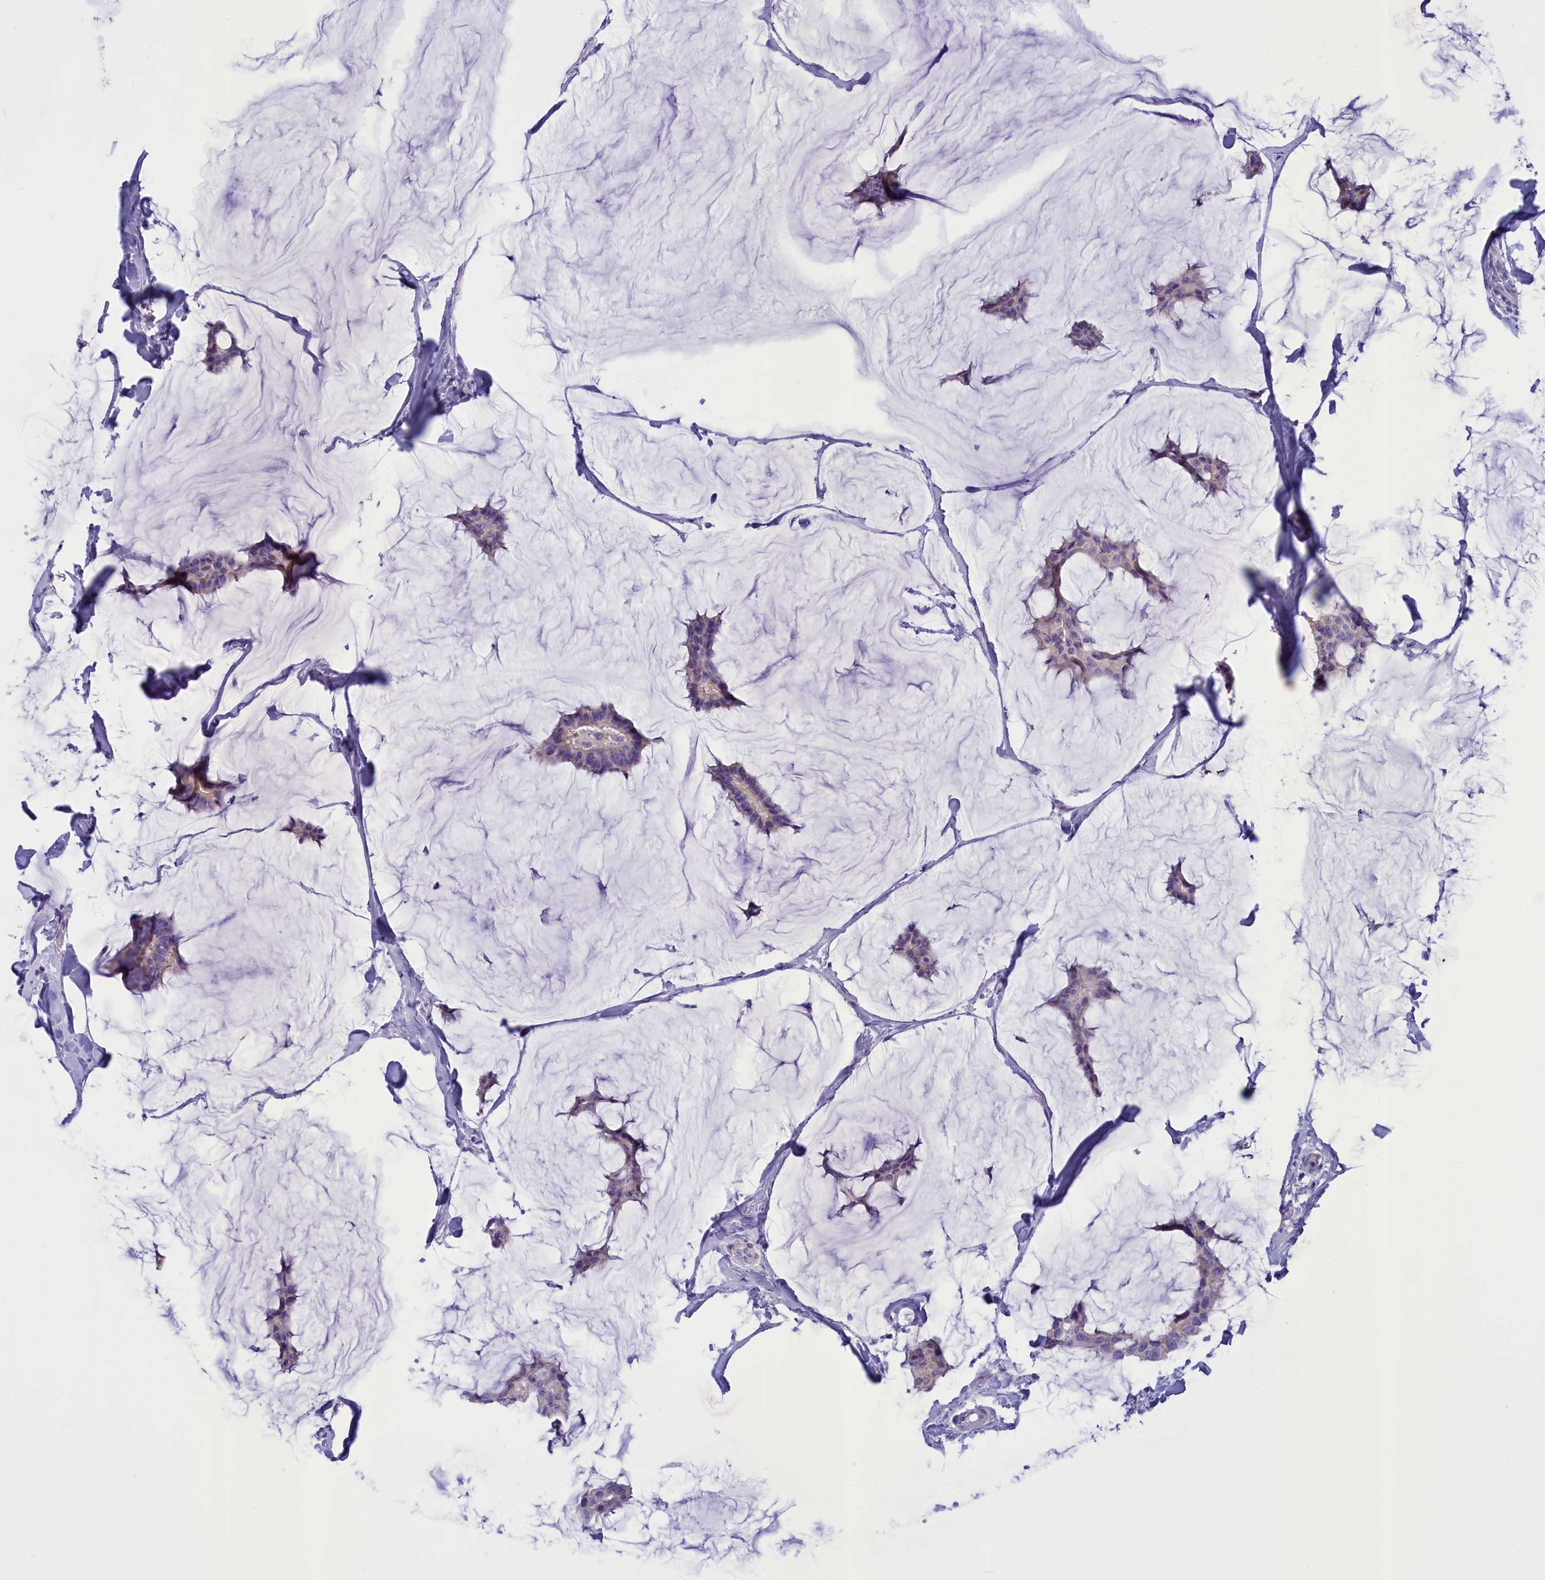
{"staining": {"intensity": "negative", "quantity": "none", "location": "none"}, "tissue": "breast cancer", "cell_type": "Tumor cells", "image_type": "cancer", "snomed": [{"axis": "morphology", "description": "Duct carcinoma"}, {"axis": "topography", "description": "Breast"}], "caption": "The image shows no significant staining in tumor cells of infiltrating ductal carcinoma (breast). (Stains: DAB immunohistochemistry with hematoxylin counter stain, Microscopy: brightfield microscopy at high magnification).", "gene": "CORO2A", "patient": {"sex": "female", "age": 93}}